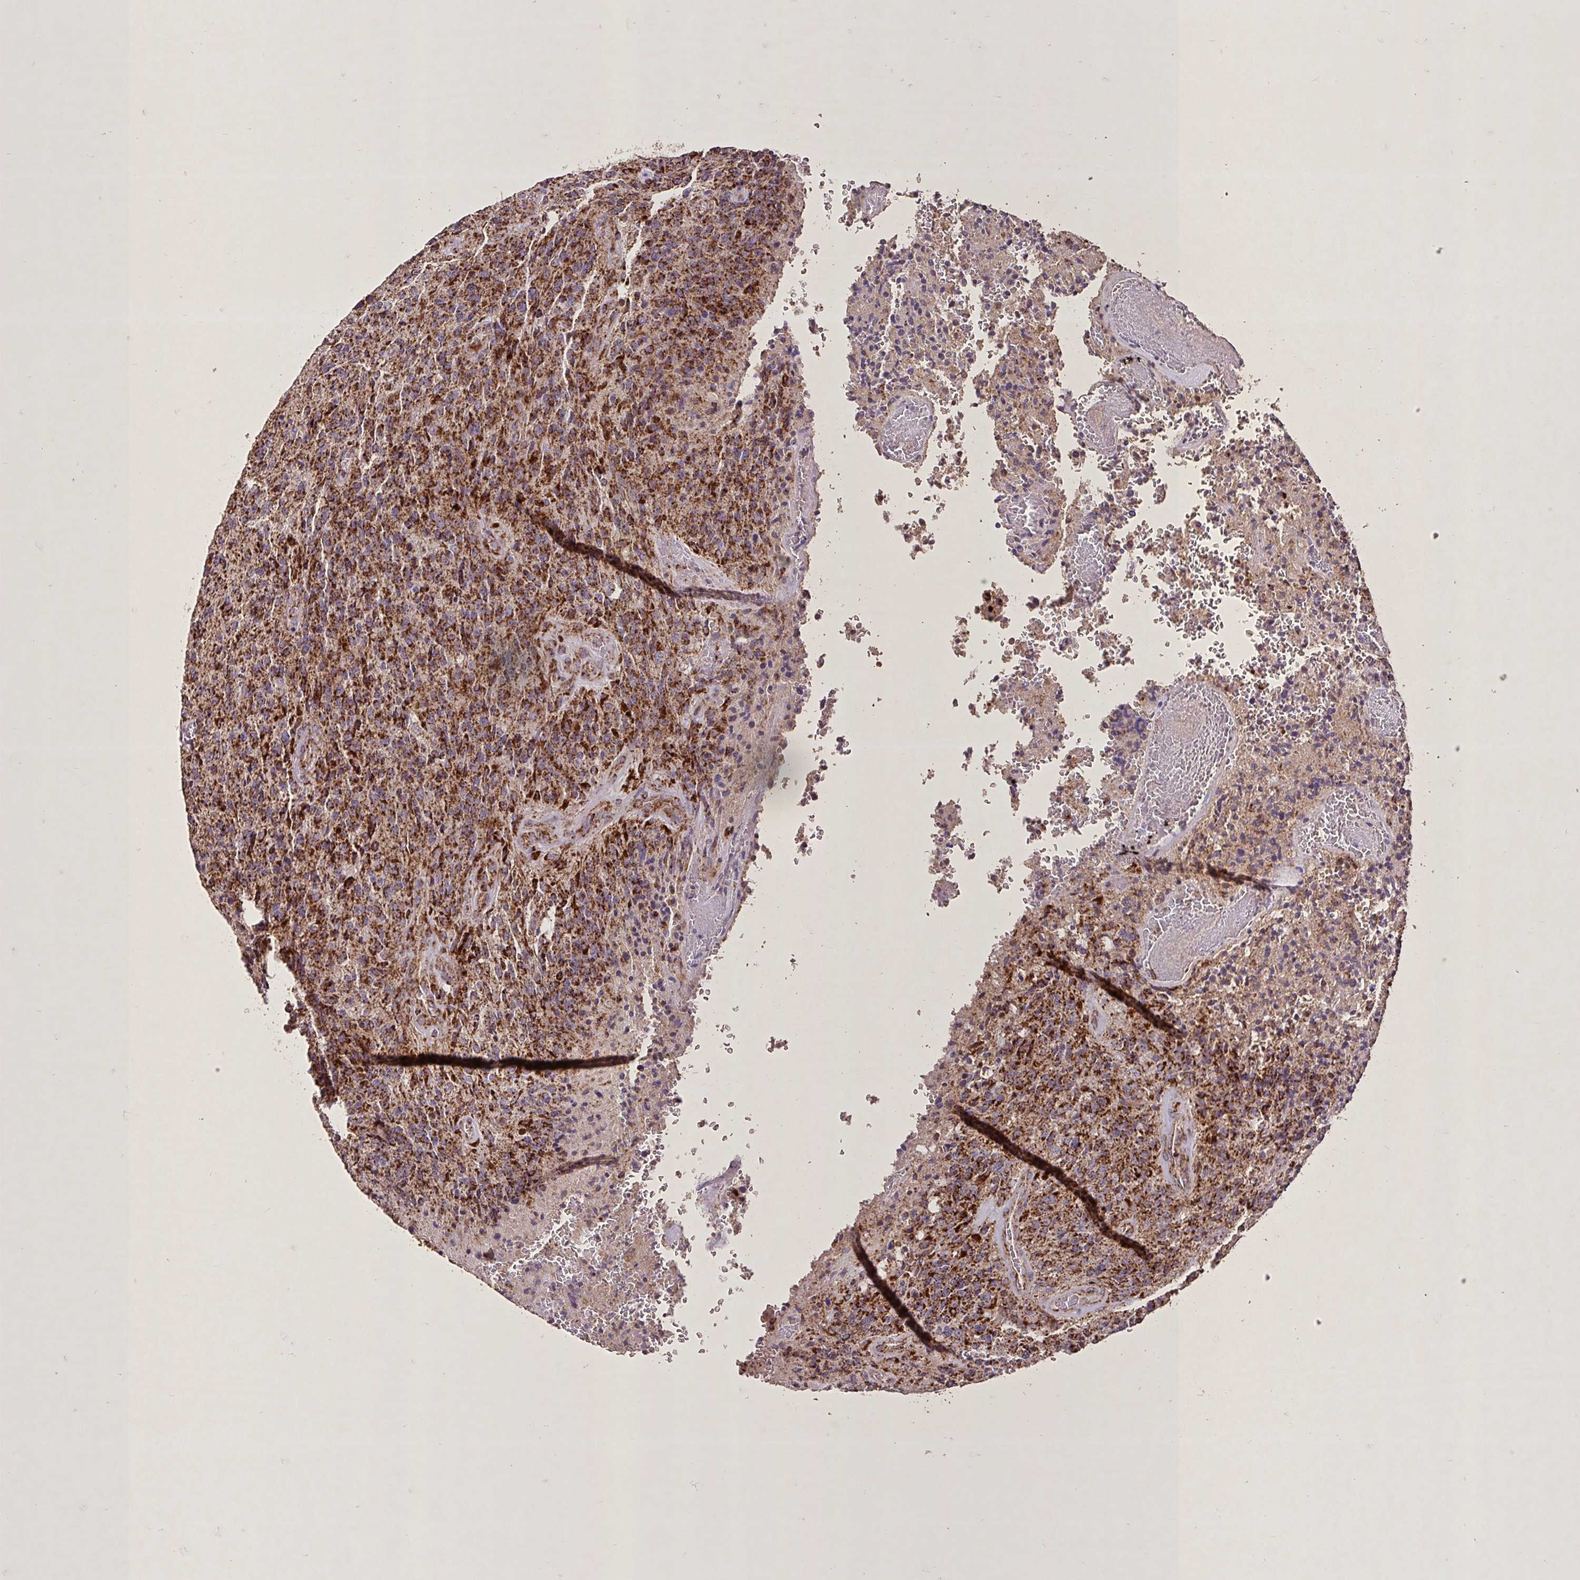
{"staining": {"intensity": "strong", "quantity": ">75%", "location": "cytoplasmic/membranous"}, "tissue": "glioma", "cell_type": "Tumor cells", "image_type": "cancer", "snomed": [{"axis": "morphology", "description": "Glioma, malignant, High grade"}, {"axis": "topography", "description": "Brain"}], "caption": "Malignant high-grade glioma stained with a protein marker shows strong staining in tumor cells.", "gene": "AGK", "patient": {"sex": "male", "age": 36}}